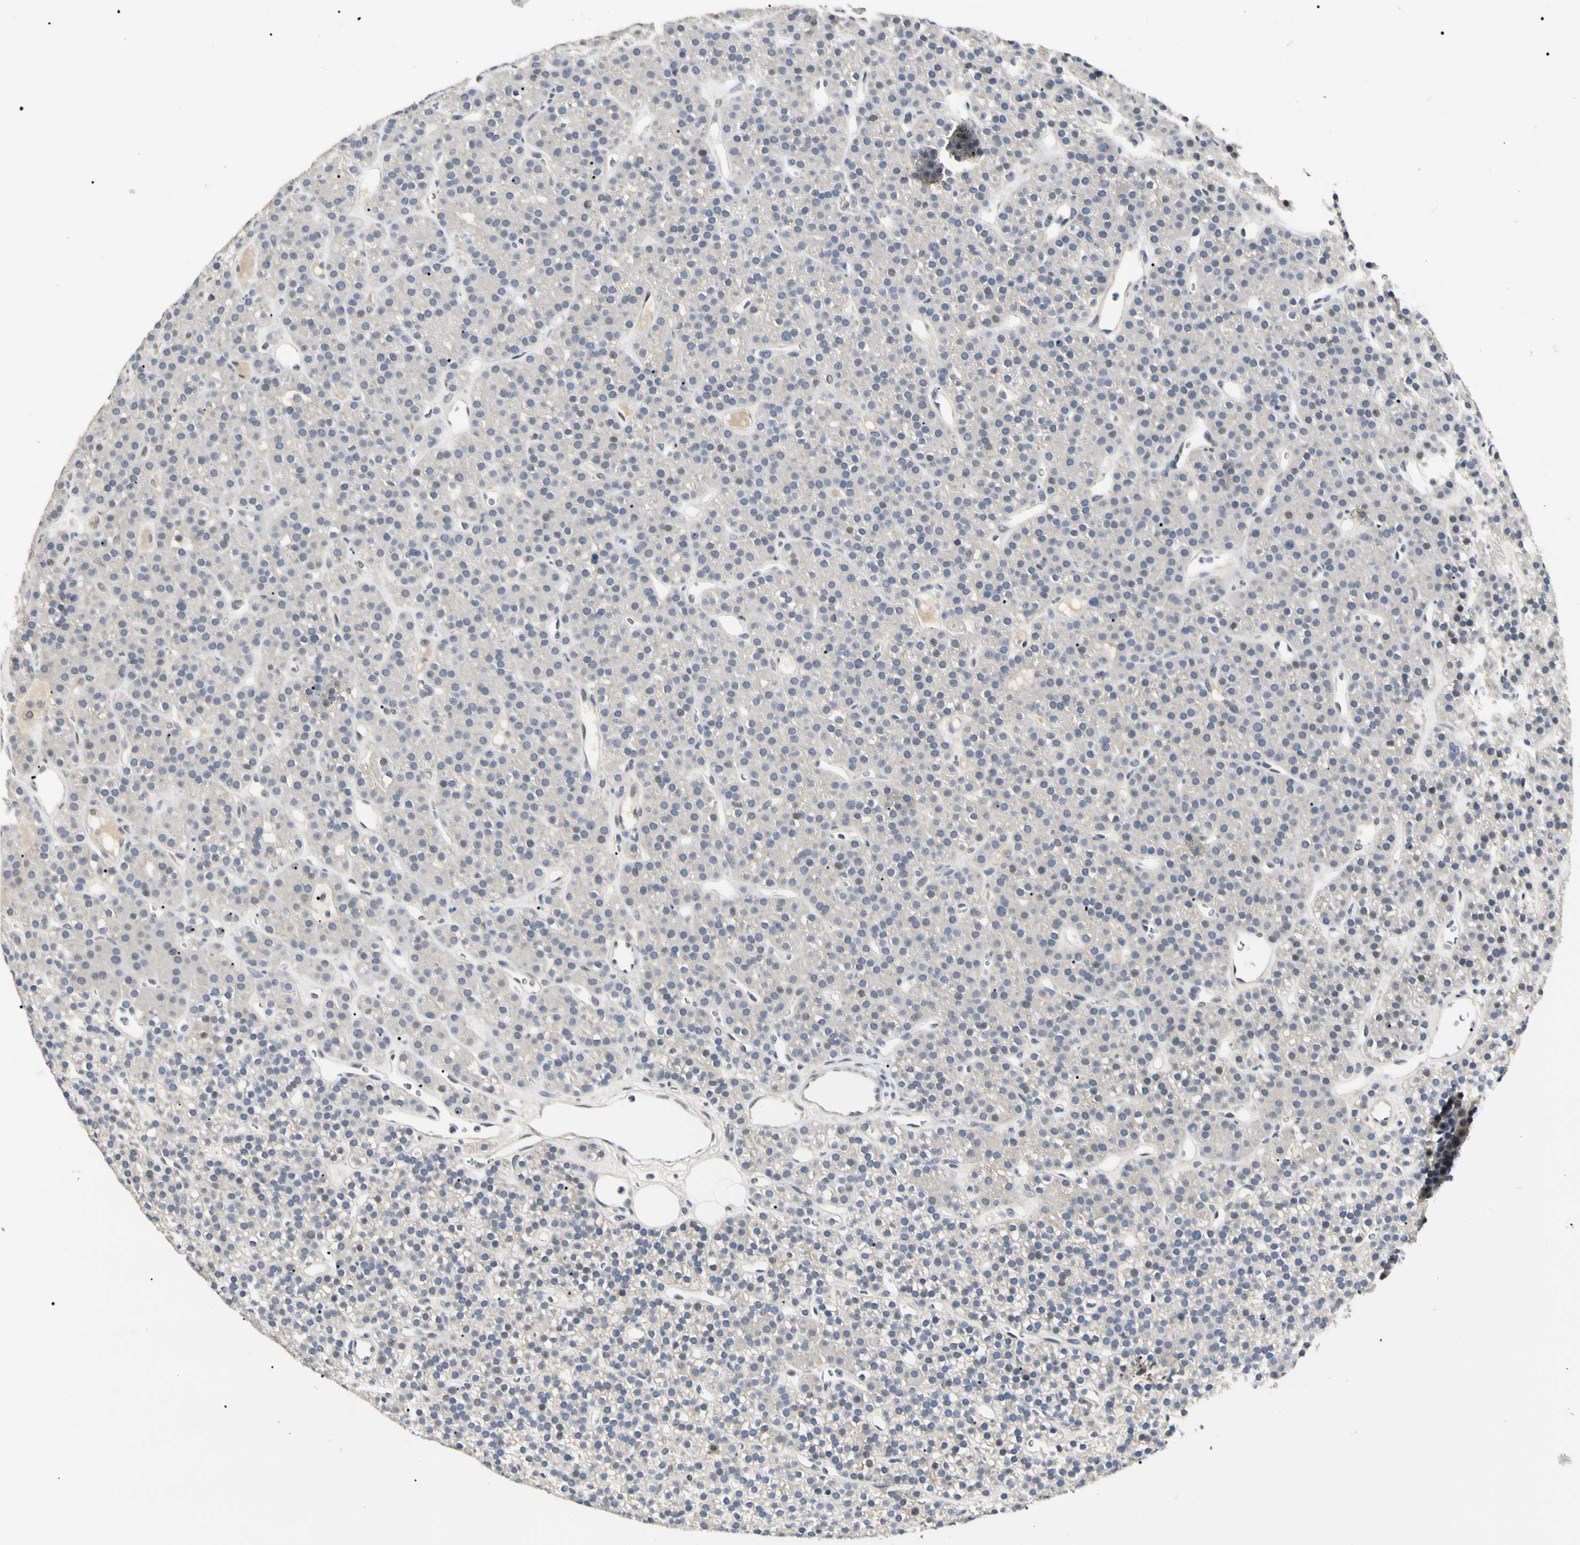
{"staining": {"intensity": "weak", "quantity": "25%-75%", "location": "cytoplasmic/membranous"}, "tissue": "parathyroid gland", "cell_type": "Glandular cells", "image_type": "normal", "snomed": [{"axis": "morphology", "description": "Normal tissue, NOS"}, {"axis": "morphology", "description": "Hyperplasia, NOS"}, {"axis": "topography", "description": "Parathyroid gland"}], "caption": "Immunohistochemistry (DAB) staining of normal parathyroid gland shows weak cytoplasmic/membranous protein positivity in about 25%-75% of glandular cells.", "gene": "GREM1", "patient": {"sex": "male", "age": 44}}